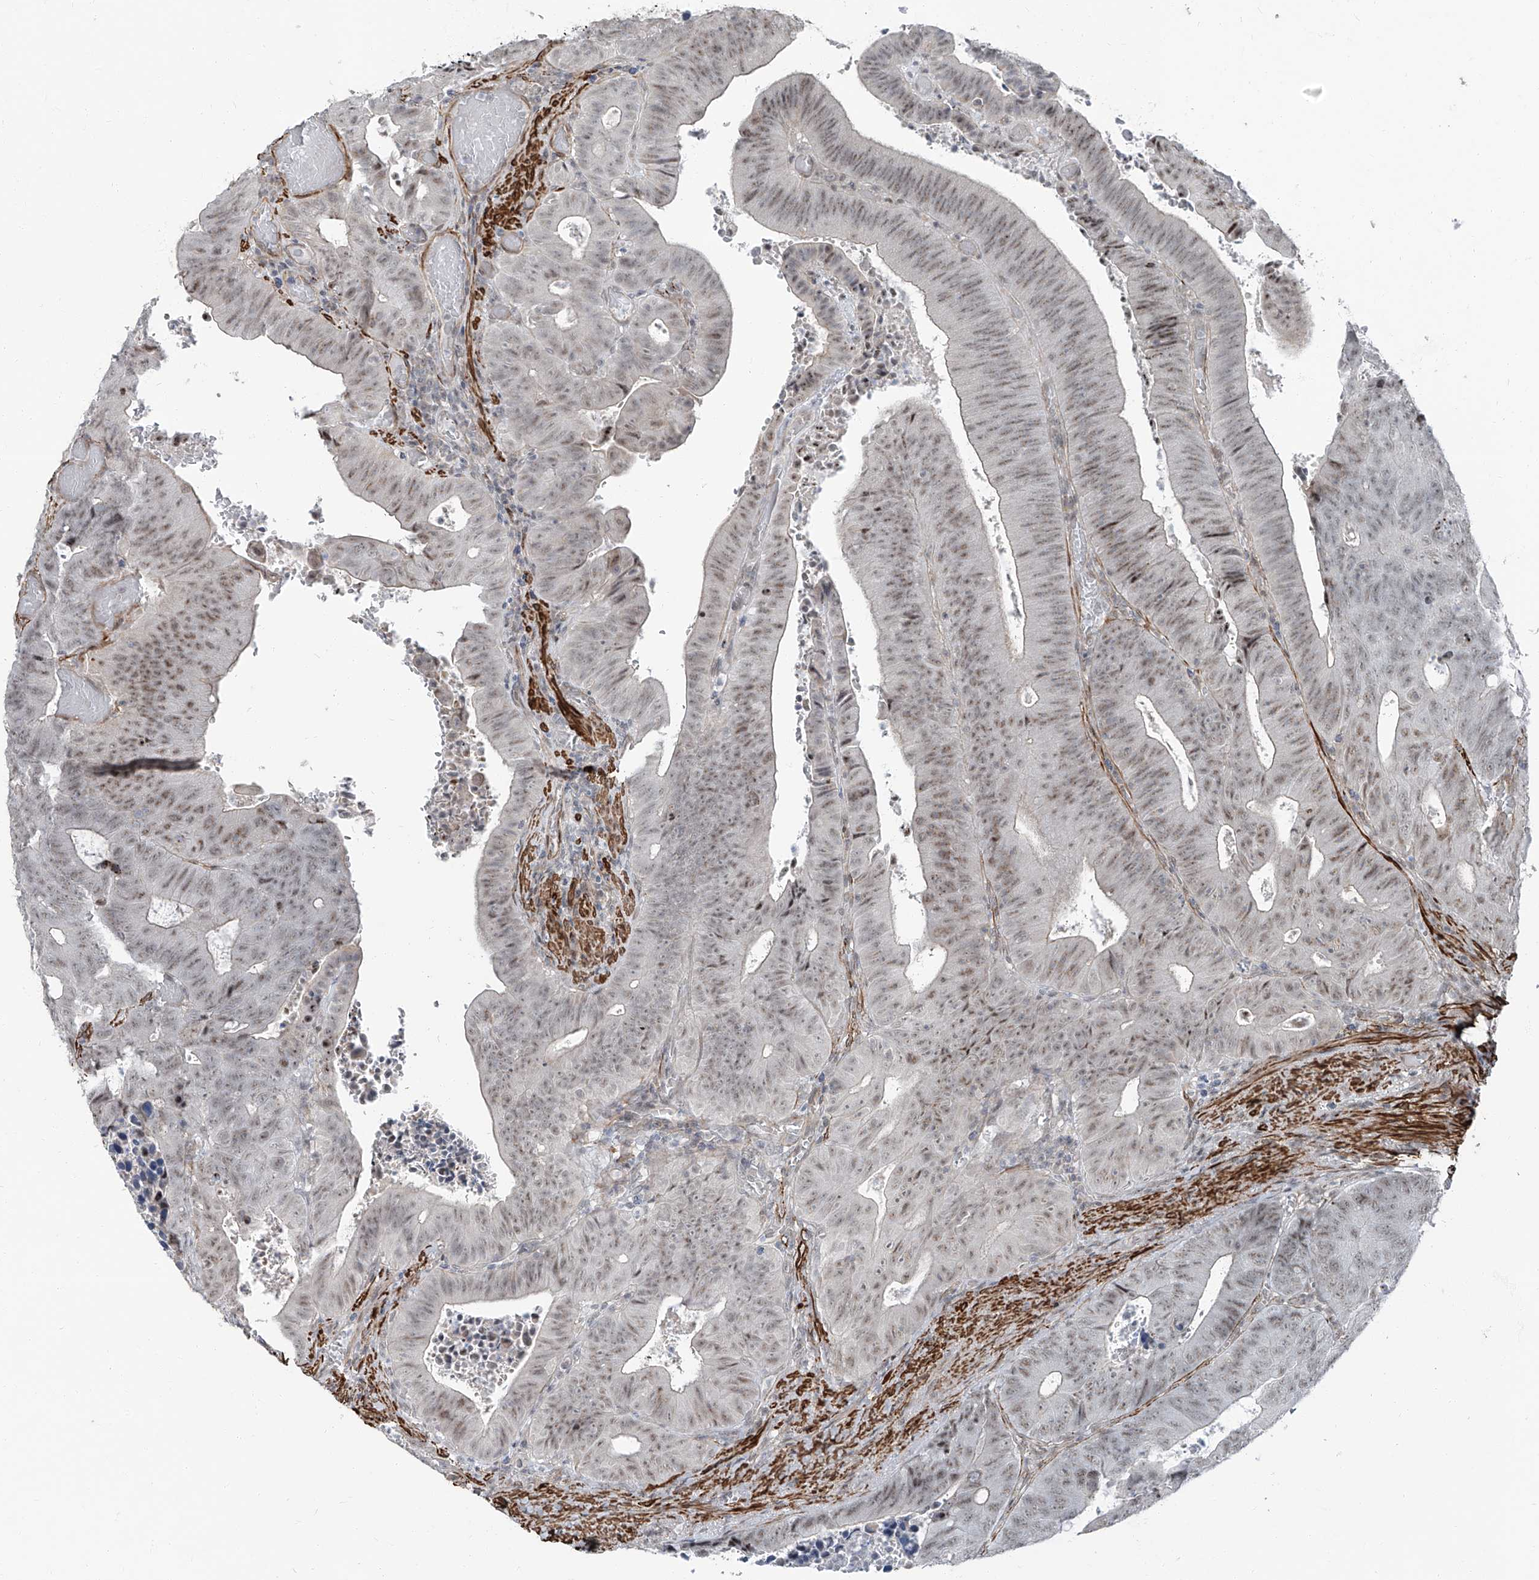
{"staining": {"intensity": "weak", "quantity": ">75%", "location": "nuclear"}, "tissue": "colorectal cancer", "cell_type": "Tumor cells", "image_type": "cancer", "snomed": [{"axis": "morphology", "description": "Adenocarcinoma, NOS"}, {"axis": "topography", "description": "Colon"}], "caption": "This is a photomicrograph of immunohistochemistry (IHC) staining of colorectal cancer, which shows weak staining in the nuclear of tumor cells.", "gene": "TXLNB", "patient": {"sex": "male", "age": 87}}